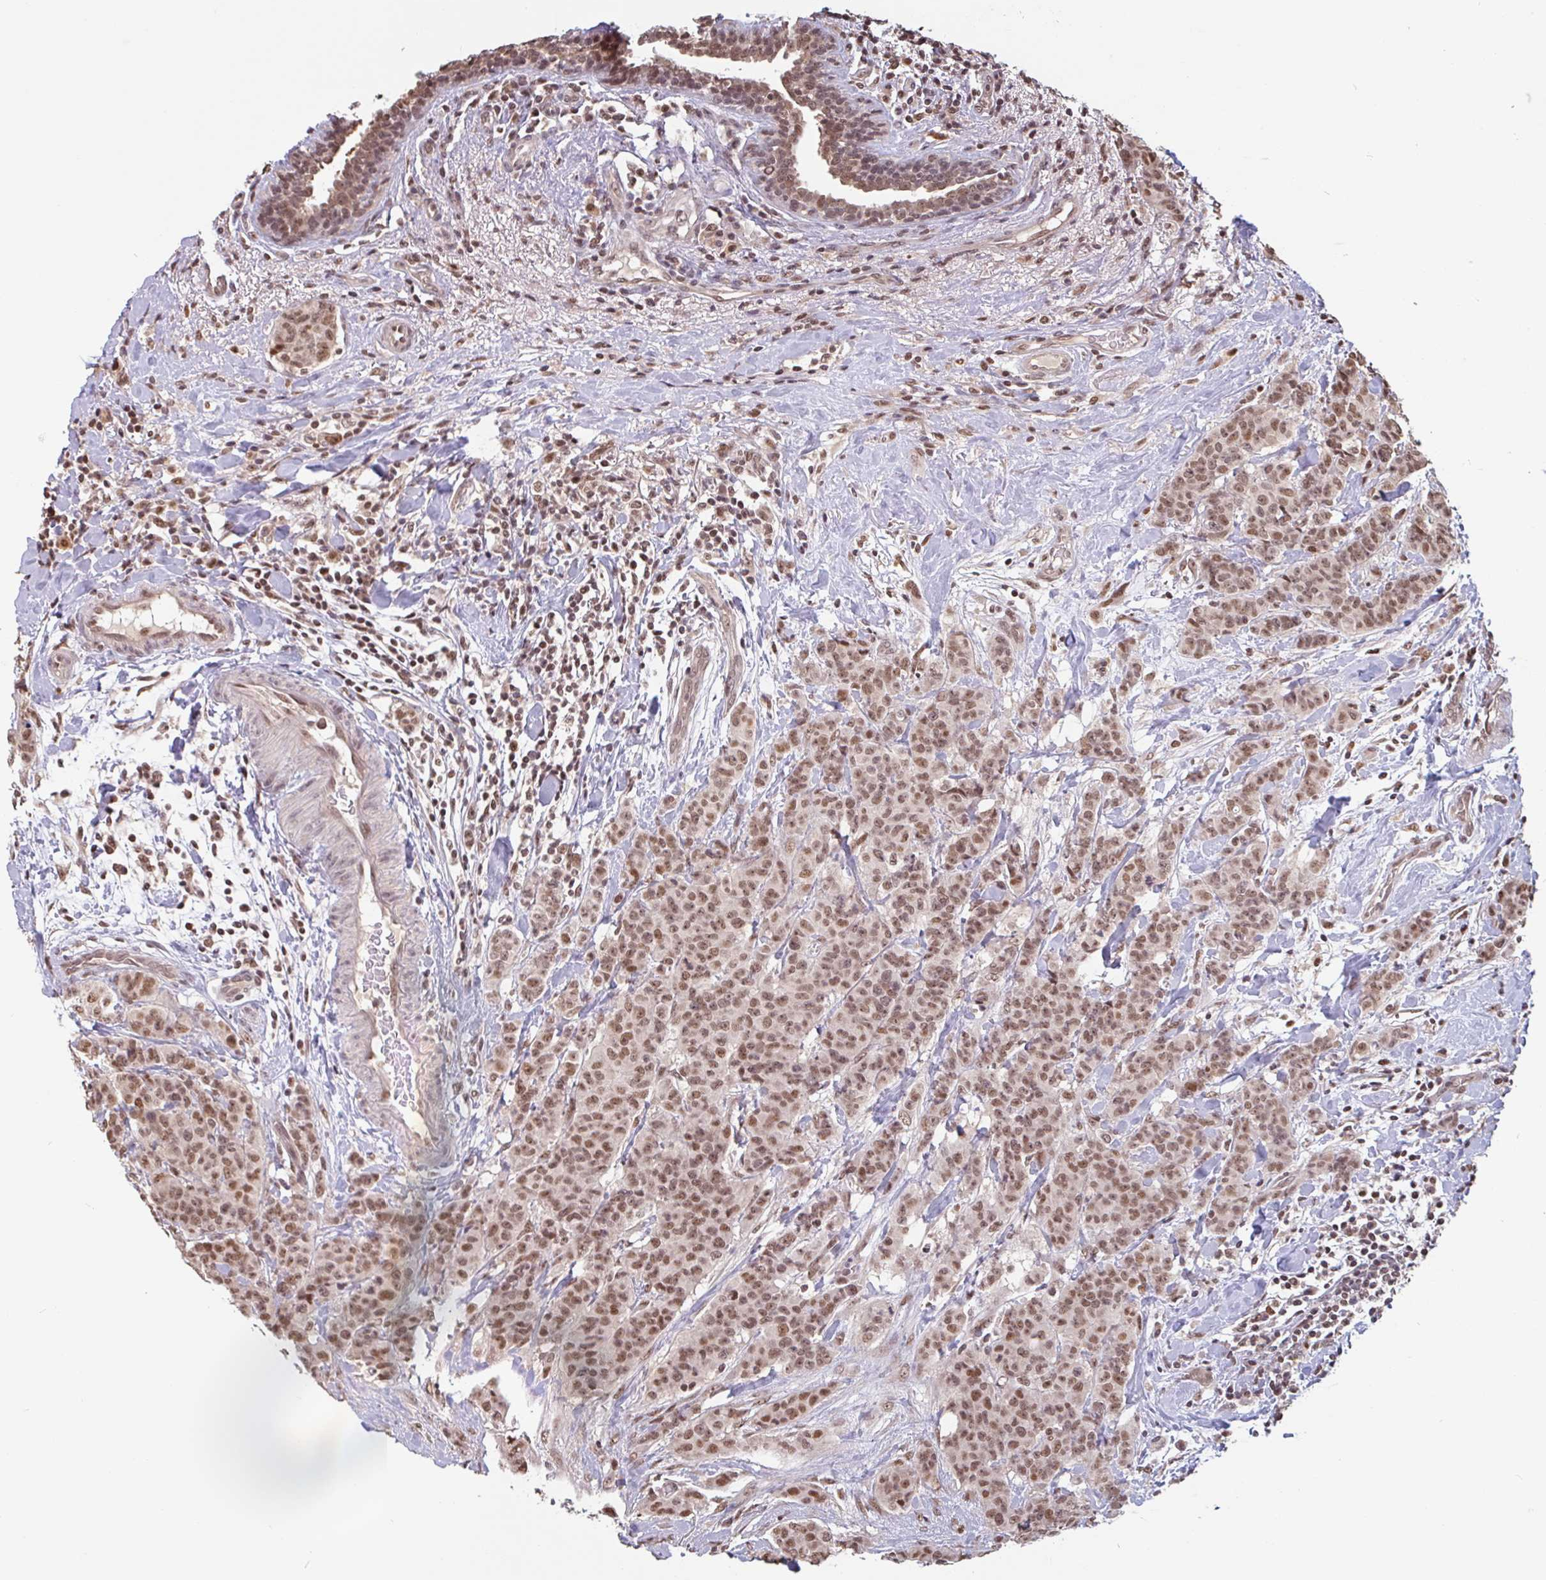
{"staining": {"intensity": "moderate", "quantity": ">75%", "location": "nuclear"}, "tissue": "breast cancer", "cell_type": "Tumor cells", "image_type": "cancer", "snomed": [{"axis": "morphology", "description": "Duct carcinoma"}, {"axis": "topography", "description": "Breast"}], "caption": "Breast cancer stained with a protein marker demonstrates moderate staining in tumor cells.", "gene": "DR1", "patient": {"sex": "female", "age": 40}}